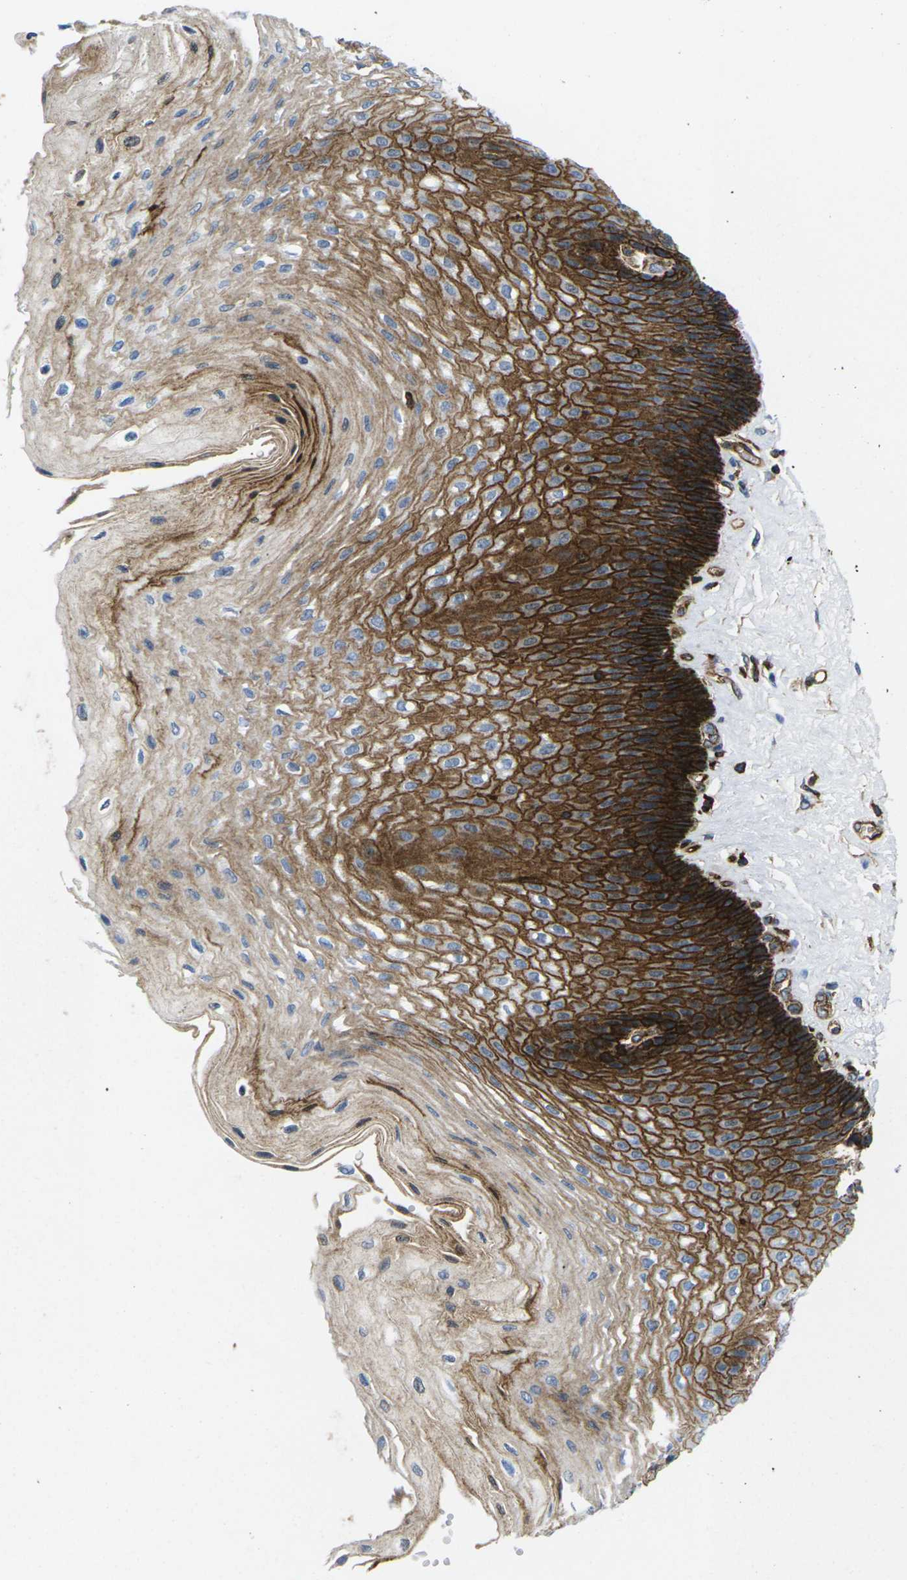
{"staining": {"intensity": "strong", "quantity": ">75%", "location": "cytoplasmic/membranous"}, "tissue": "esophagus", "cell_type": "Squamous epithelial cells", "image_type": "normal", "snomed": [{"axis": "morphology", "description": "Normal tissue, NOS"}, {"axis": "topography", "description": "Esophagus"}], "caption": "Strong cytoplasmic/membranous staining is appreciated in about >75% of squamous epithelial cells in benign esophagus.", "gene": "IQGAP1", "patient": {"sex": "female", "age": 72}}